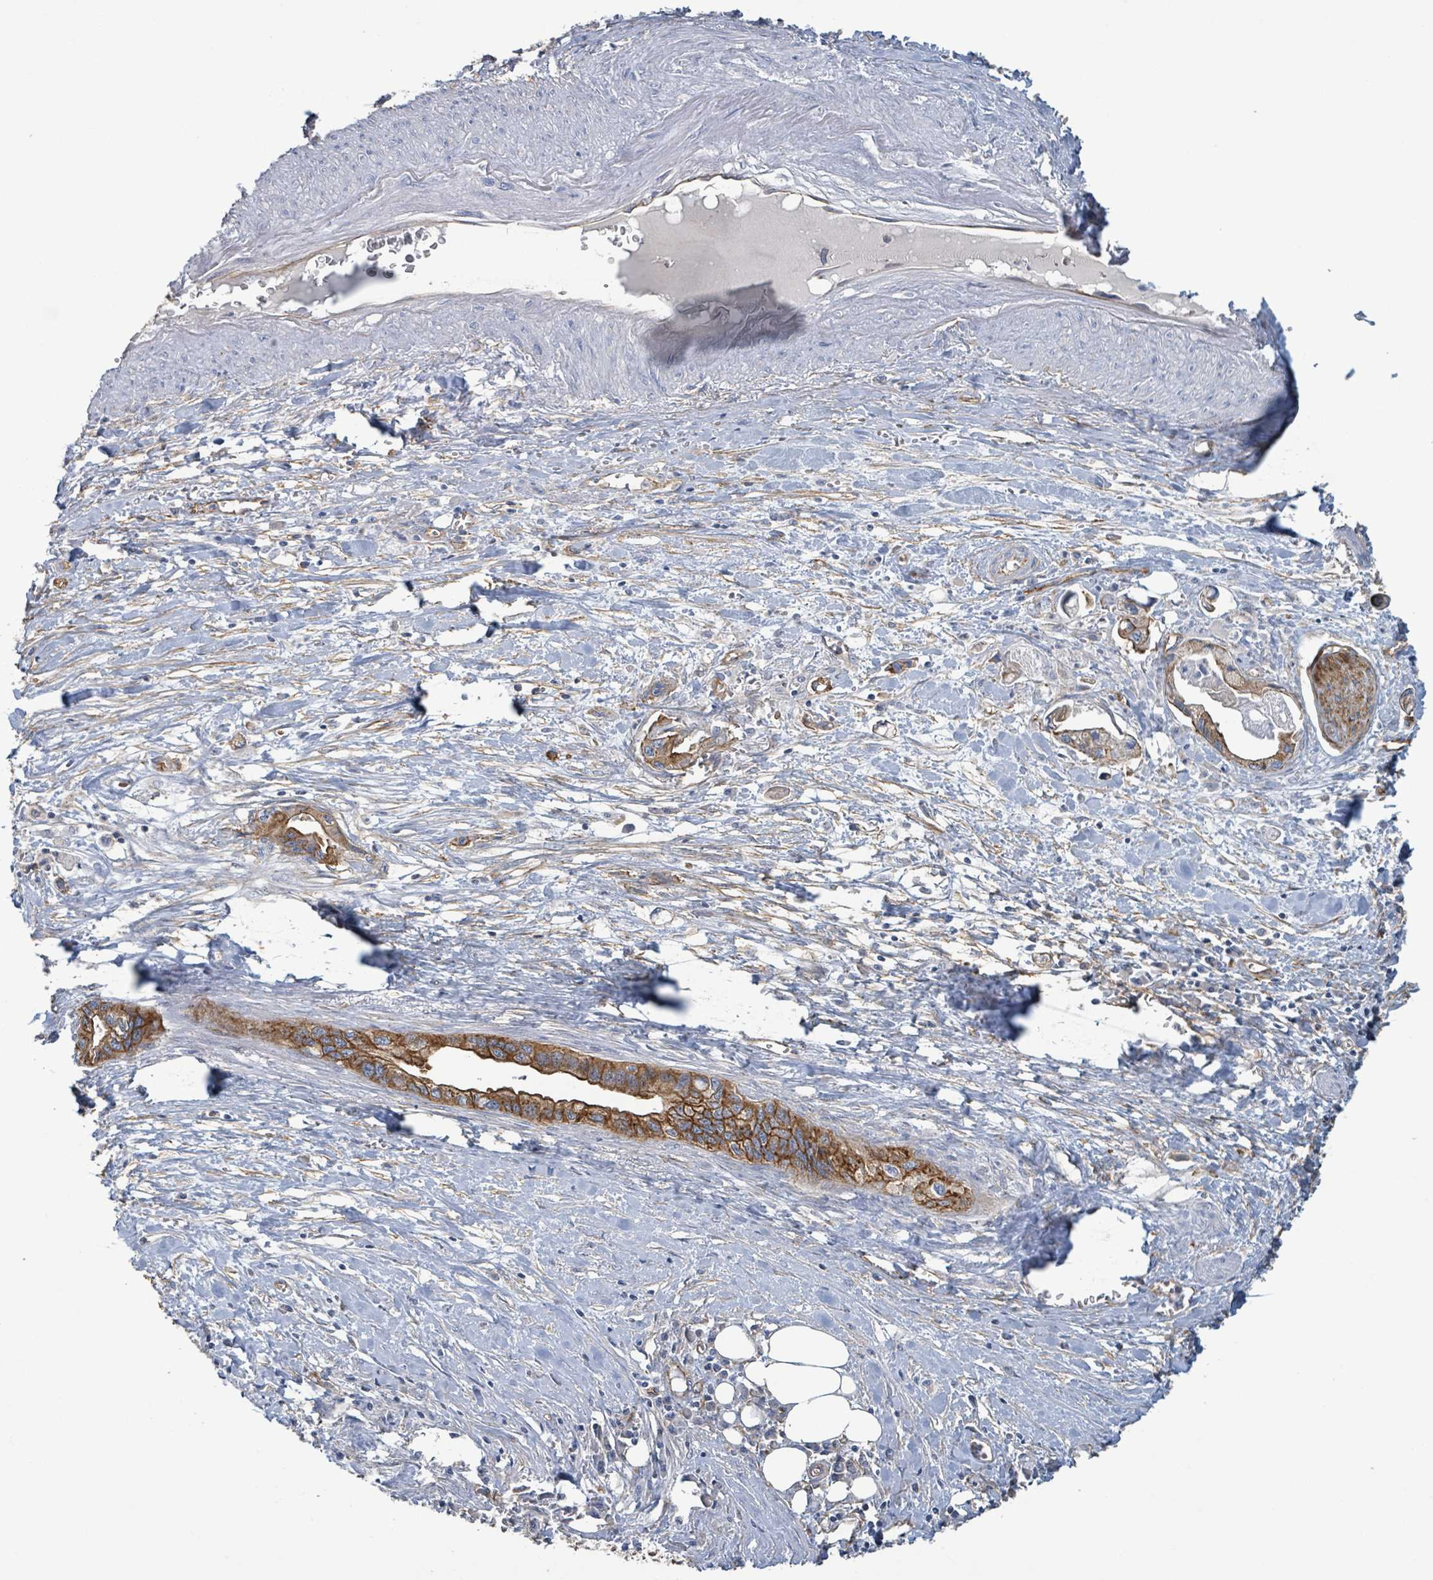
{"staining": {"intensity": "strong", "quantity": ">75%", "location": "cytoplasmic/membranous"}, "tissue": "pancreatic cancer", "cell_type": "Tumor cells", "image_type": "cancer", "snomed": [{"axis": "morphology", "description": "Adenocarcinoma, NOS"}, {"axis": "topography", "description": "Pancreas"}], "caption": "This is an image of immunohistochemistry staining of pancreatic cancer (adenocarcinoma), which shows strong expression in the cytoplasmic/membranous of tumor cells.", "gene": "LDOC1", "patient": {"sex": "male", "age": 61}}